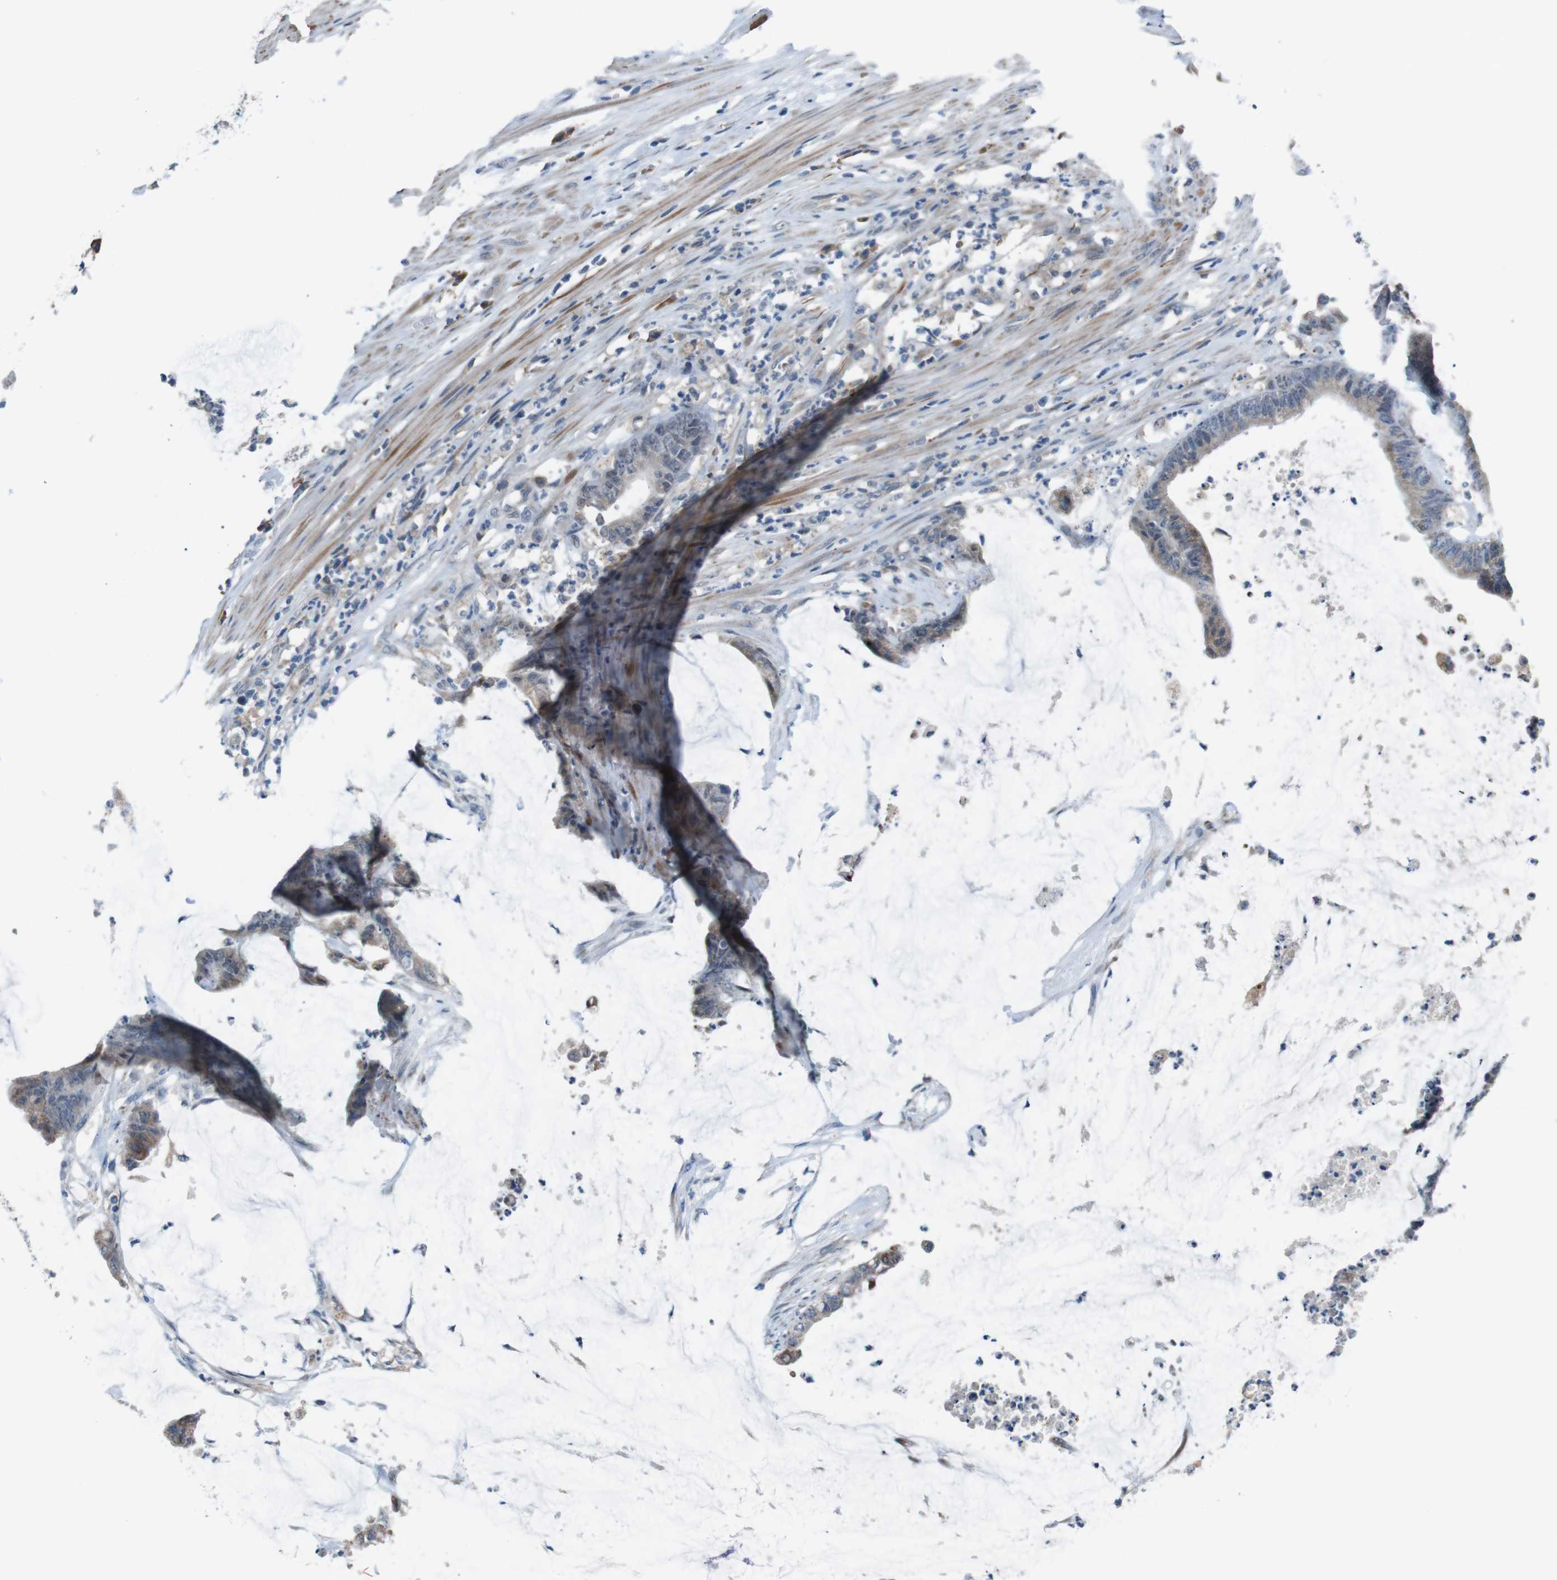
{"staining": {"intensity": "weak", "quantity": "25%-75%", "location": "cytoplasmic/membranous"}, "tissue": "colorectal cancer", "cell_type": "Tumor cells", "image_type": "cancer", "snomed": [{"axis": "morphology", "description": "Adenocarcinoma, NOS"}, {"axis": "topography", "description": "Rectum"}], "caption": "A micrograph of adenocarcinoma (colorectal) stained for a protein exhibits weak cytoplasmic/membranous brown staining in tumor cells.", "gene": "CDH22", "patient": {"sex": "female", "age": 66}}